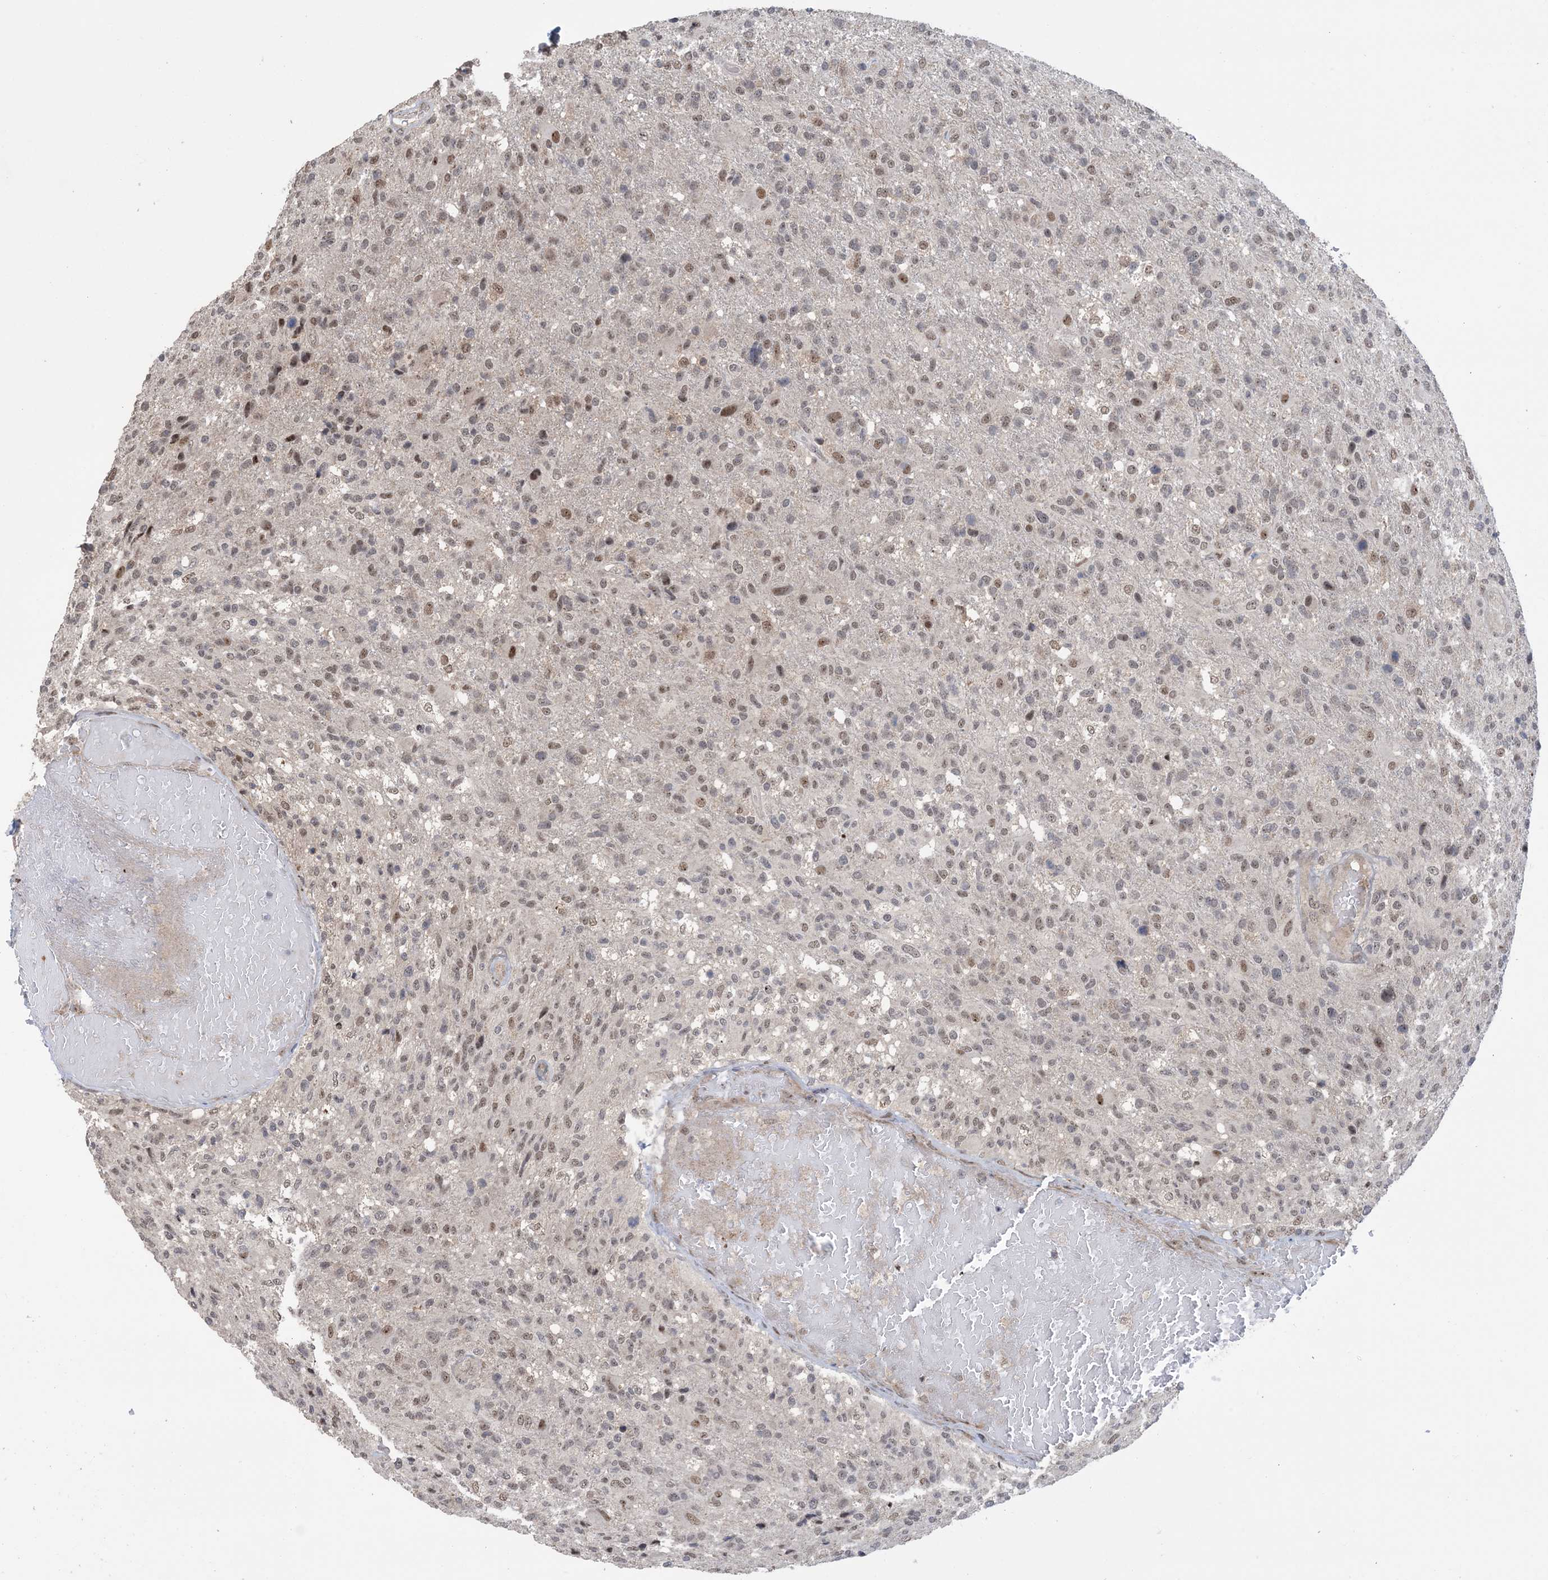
{"staining": {"intensity": "moderate", "quantity": "<25%", "location": "nuclear"}, "tissue": "glioma", "cell_type": "Tumor cells", "image_type": "cancer", "snomed": [{"axis": "morphology", "description": "Glioma, malignant, High grade"}, {"axis": "topography", "description": "Brain"}], "caption": "Immunohistochemical staining of malignant high-grade glioma shows moderate nuclear protein staining in about <25% of tumor cells.", "gene": "ZNF710", "patient": {"sex": "male", "age": 72}}